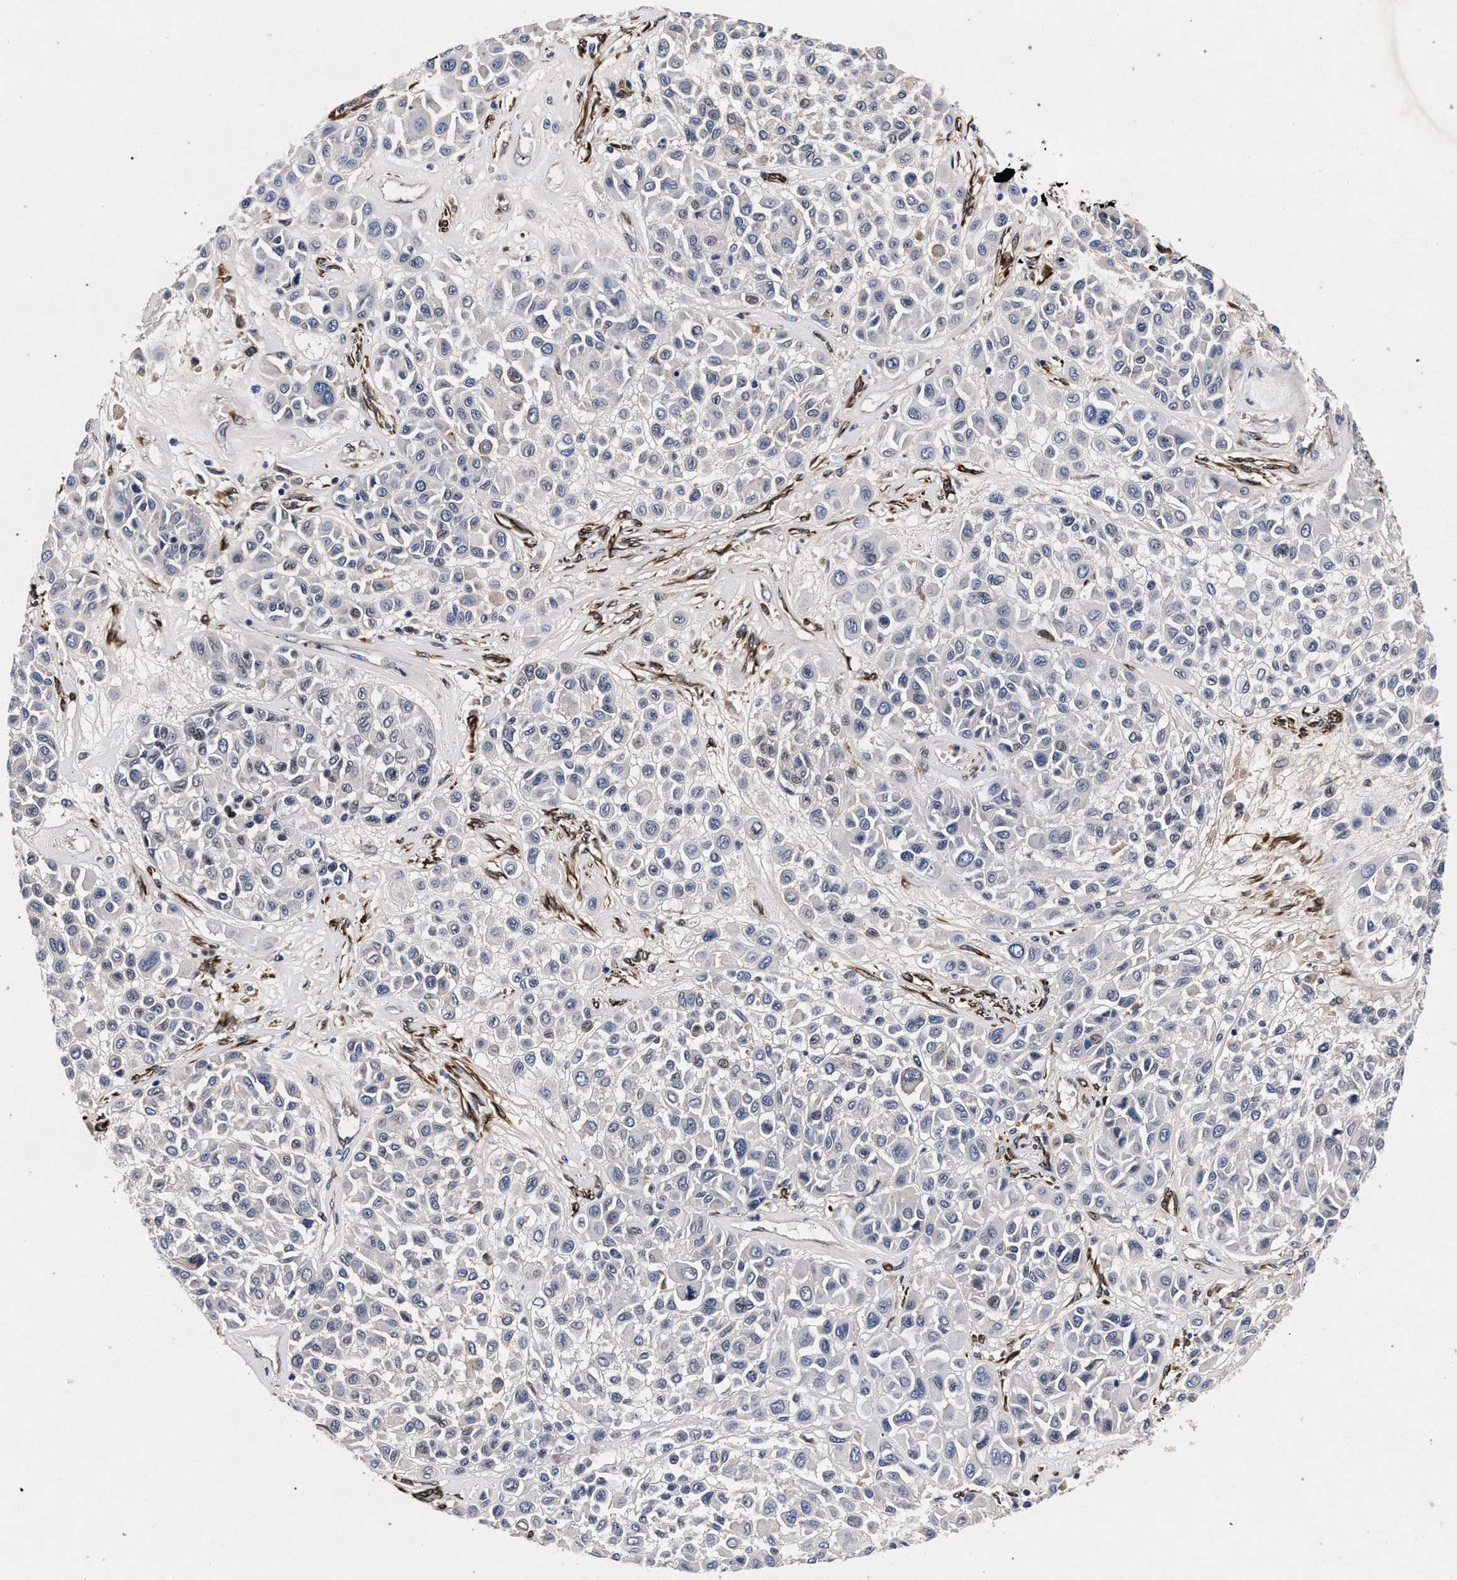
{"staining": {"intensity": "negative", "quantity": "none", "location": "none"}, "tissue": "melanoma", "cell_type": "Tumor cells", "image_type": "cancer", "snomed": [{"axis": "morphology", "description": "Malignant melanoma, Metastatic site"}, {"axis": "topography", "description": "Soft tissue"}], "caption": "Tumor cells show no significant protein staining in malignant melanoma (metastatic site). (IHC, brightfield microscopy, high magnification).", "gene": "NEK7", "patient": {"sex": "male", "age": 41}}